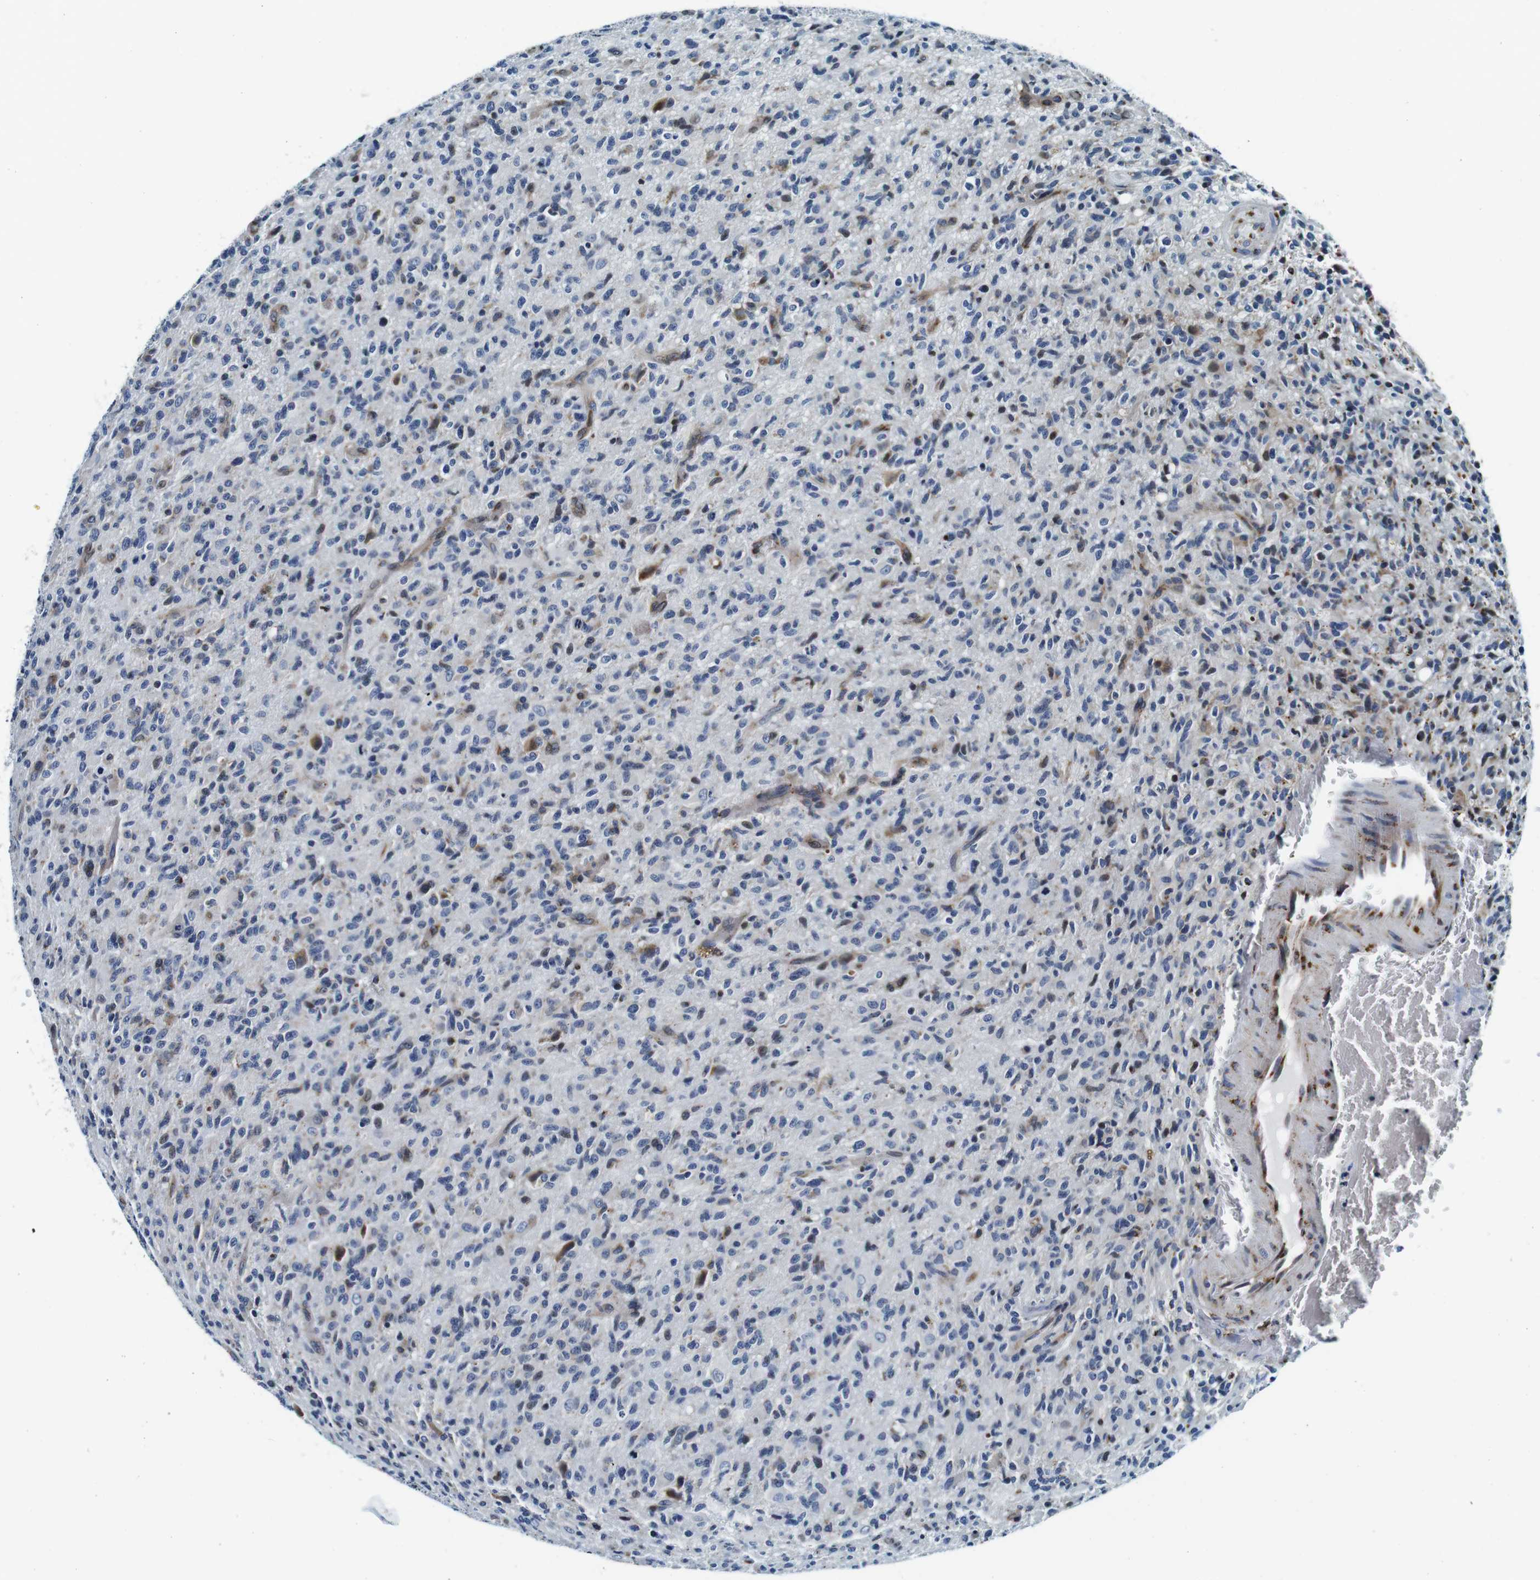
{"staining": {"intensity": "weak", "quantity": "<25%", "location": "cytoplasmic/membranous"}, "tissue": "glioma", "cell_type": "Tumor cells", "image_type": "cancer", "snomed": [{"axis": "morphology", "description": "Glioma, malignant, High grade"}, {"axis": "topography", "description": "Brain"}], "caption": "Immunohistochemistry (IHC) image of human glioma stained for a protein (brown), which exhibits no positivity in tumor cells.", "gene": "FAR2", "patient": {"sex": "male", "age": 71}}